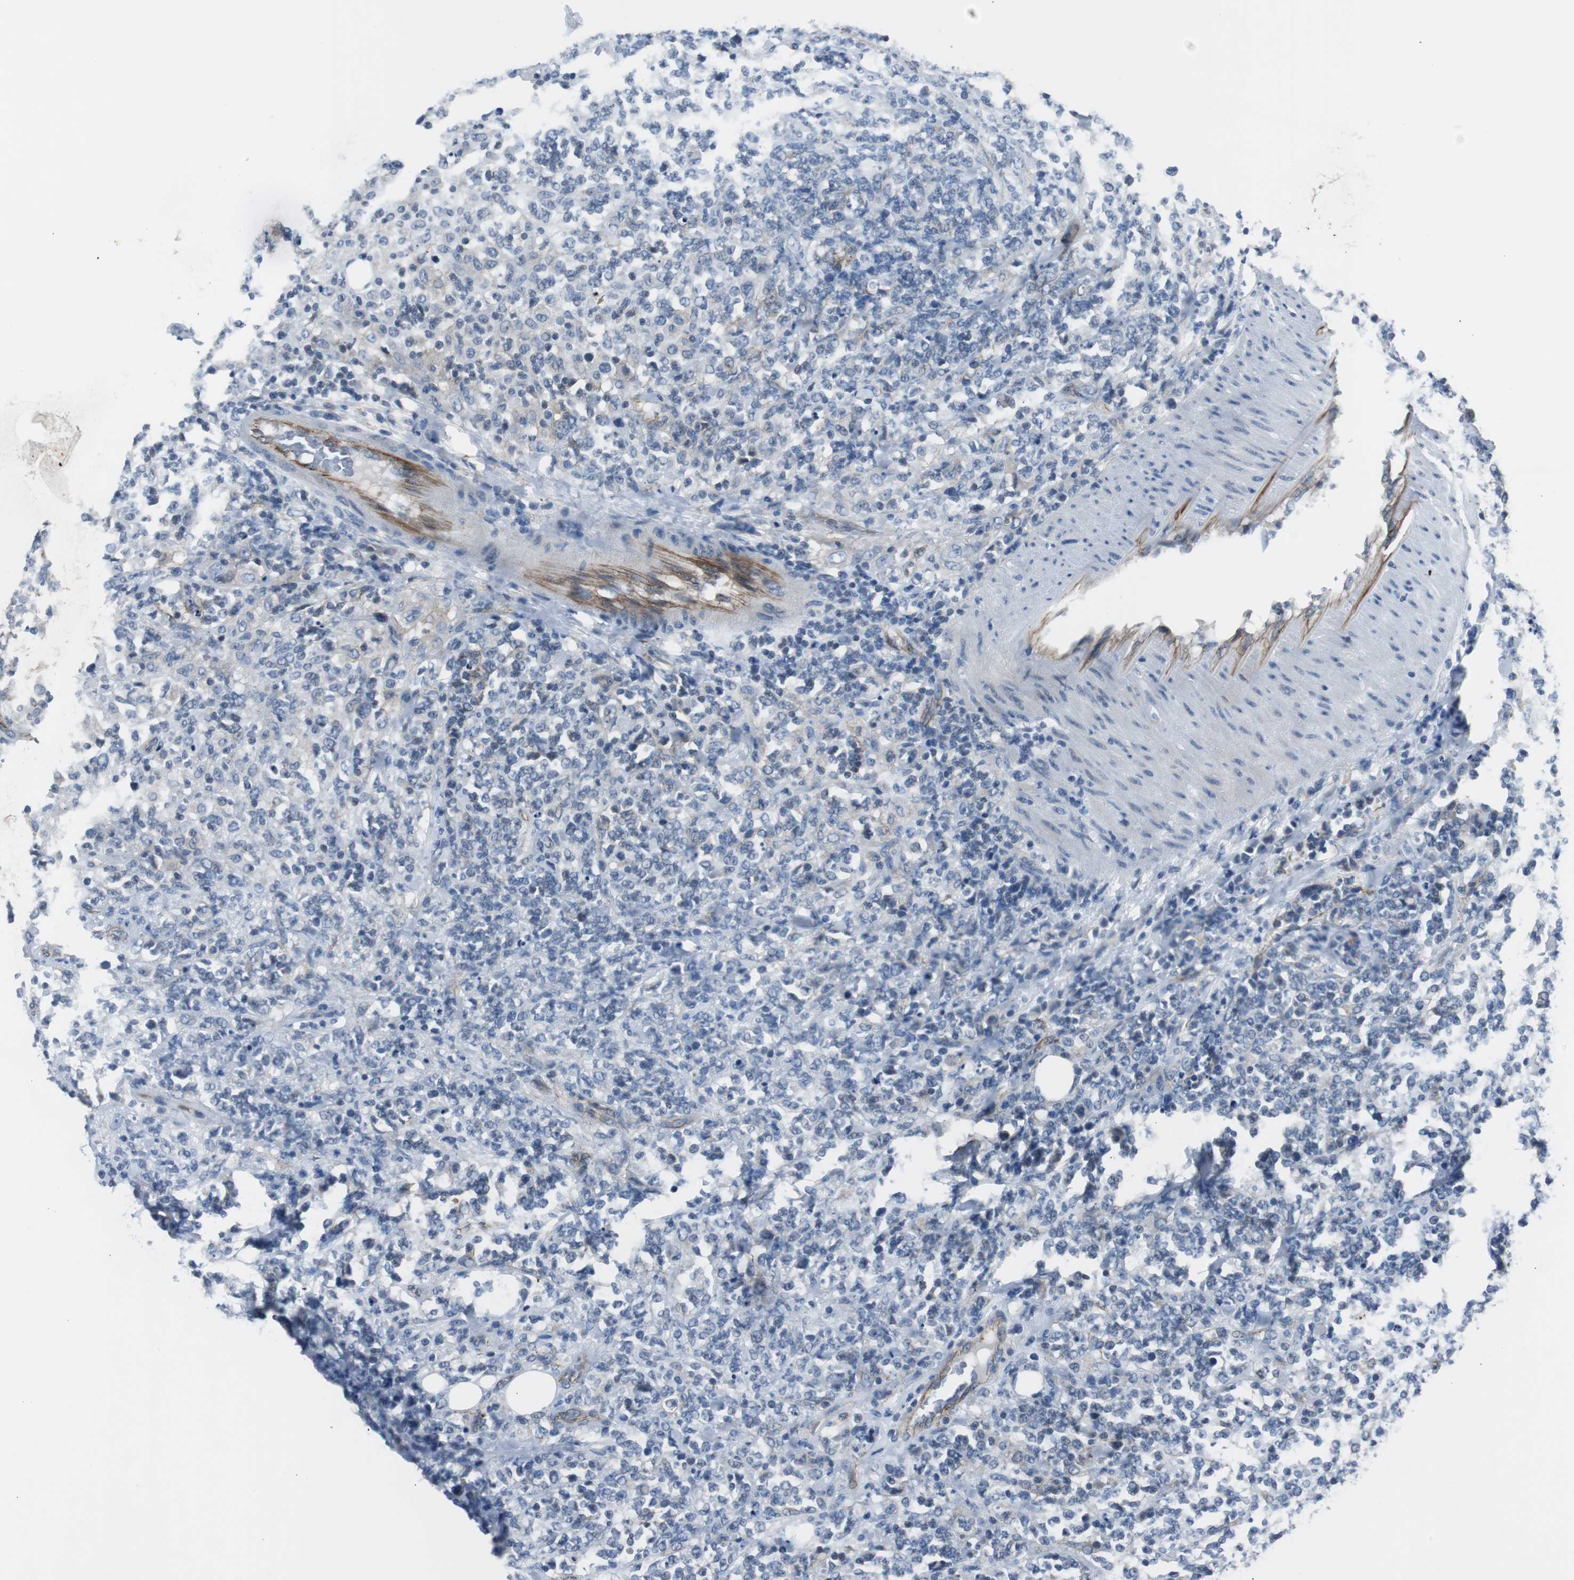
{"staining": {"intensity": "negative", "quantity": "none", "location": "none"}, "tissue": "lymphoma", "cell_type": "Tumor cells", "image_type": "cancer", "snomed": [{"axis": "morphology", "description": "Malignant lymphoma, non-Hodgkin's type, High grade"}, {"axis": "topography", "description": "Soft tissue"}], "caption": "Lymphoma stained for a protein using immunohistochemistry (IHC) shows no staining tumor cells.", "gene": "STXBP4", "patient": {"sex": "male", "age": 18}}